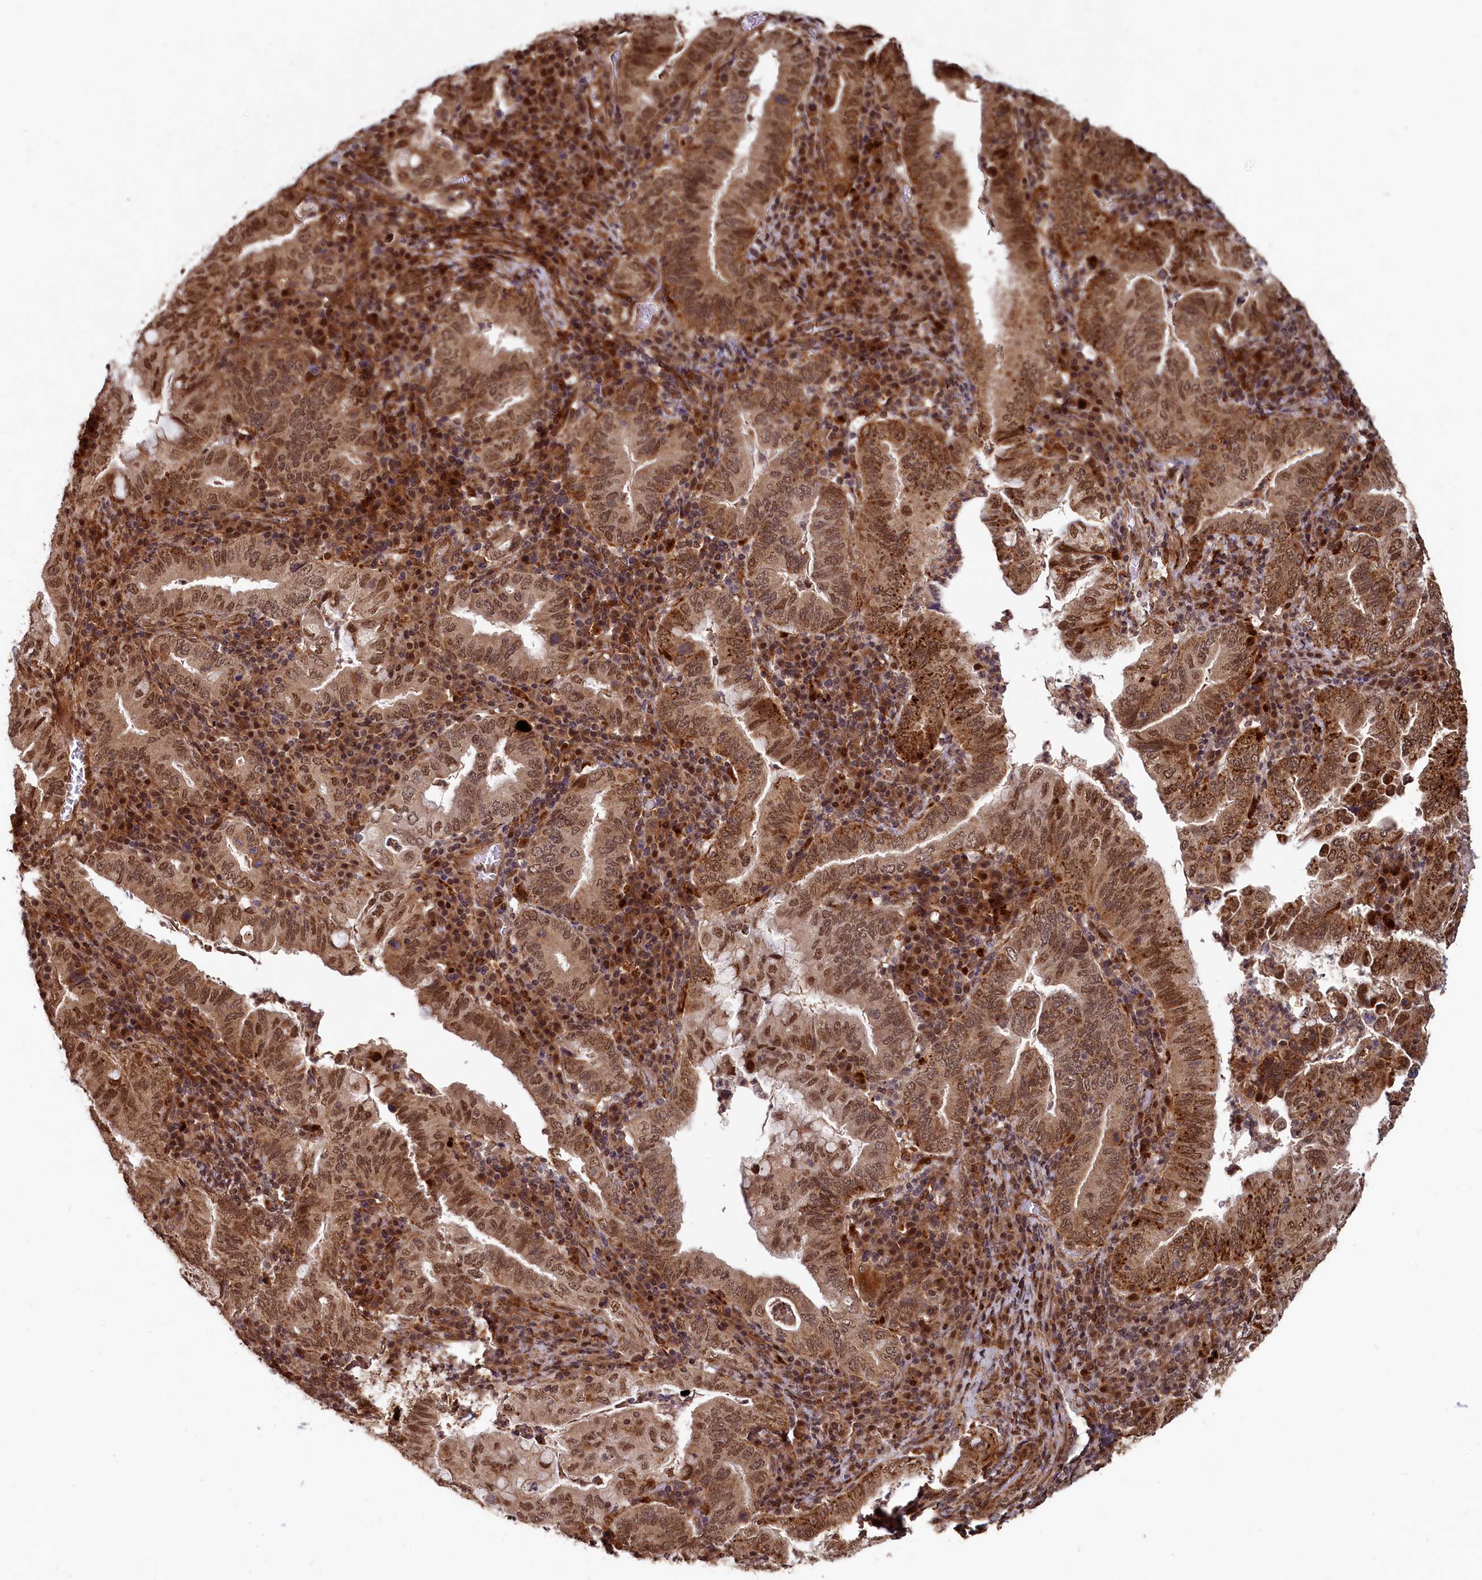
{"staining": {"intensity": "moderate", "quantity": ">75%", "location": "cytoplasmic/membranous,nuclear"}, "tissue": "stomach cancer", "cell_type": "Tumor cells", "image_type": "cancer", "snomed": [{"axis": "morphology", "description": "Normal tissue, NOS"}, {"axis": "morphology", "description": "Adenocarcinoma, NOS"}, {"axis": "topography", "description": "Esophagus"}, {"axis": "topography", "description": "Stomach, upper"}, {"axis": "topography", "description": "Peripheral nerve tissue"}], "caption": "Human stomach cancer (adenocarcinoma) stained with a brown dye reveals moderate cytoplasmic/membranous and nuclear positive staining in about >75% of tumor cells.", "gene": "TRIM23", "patient": {"sex": "male", "age": 62}}